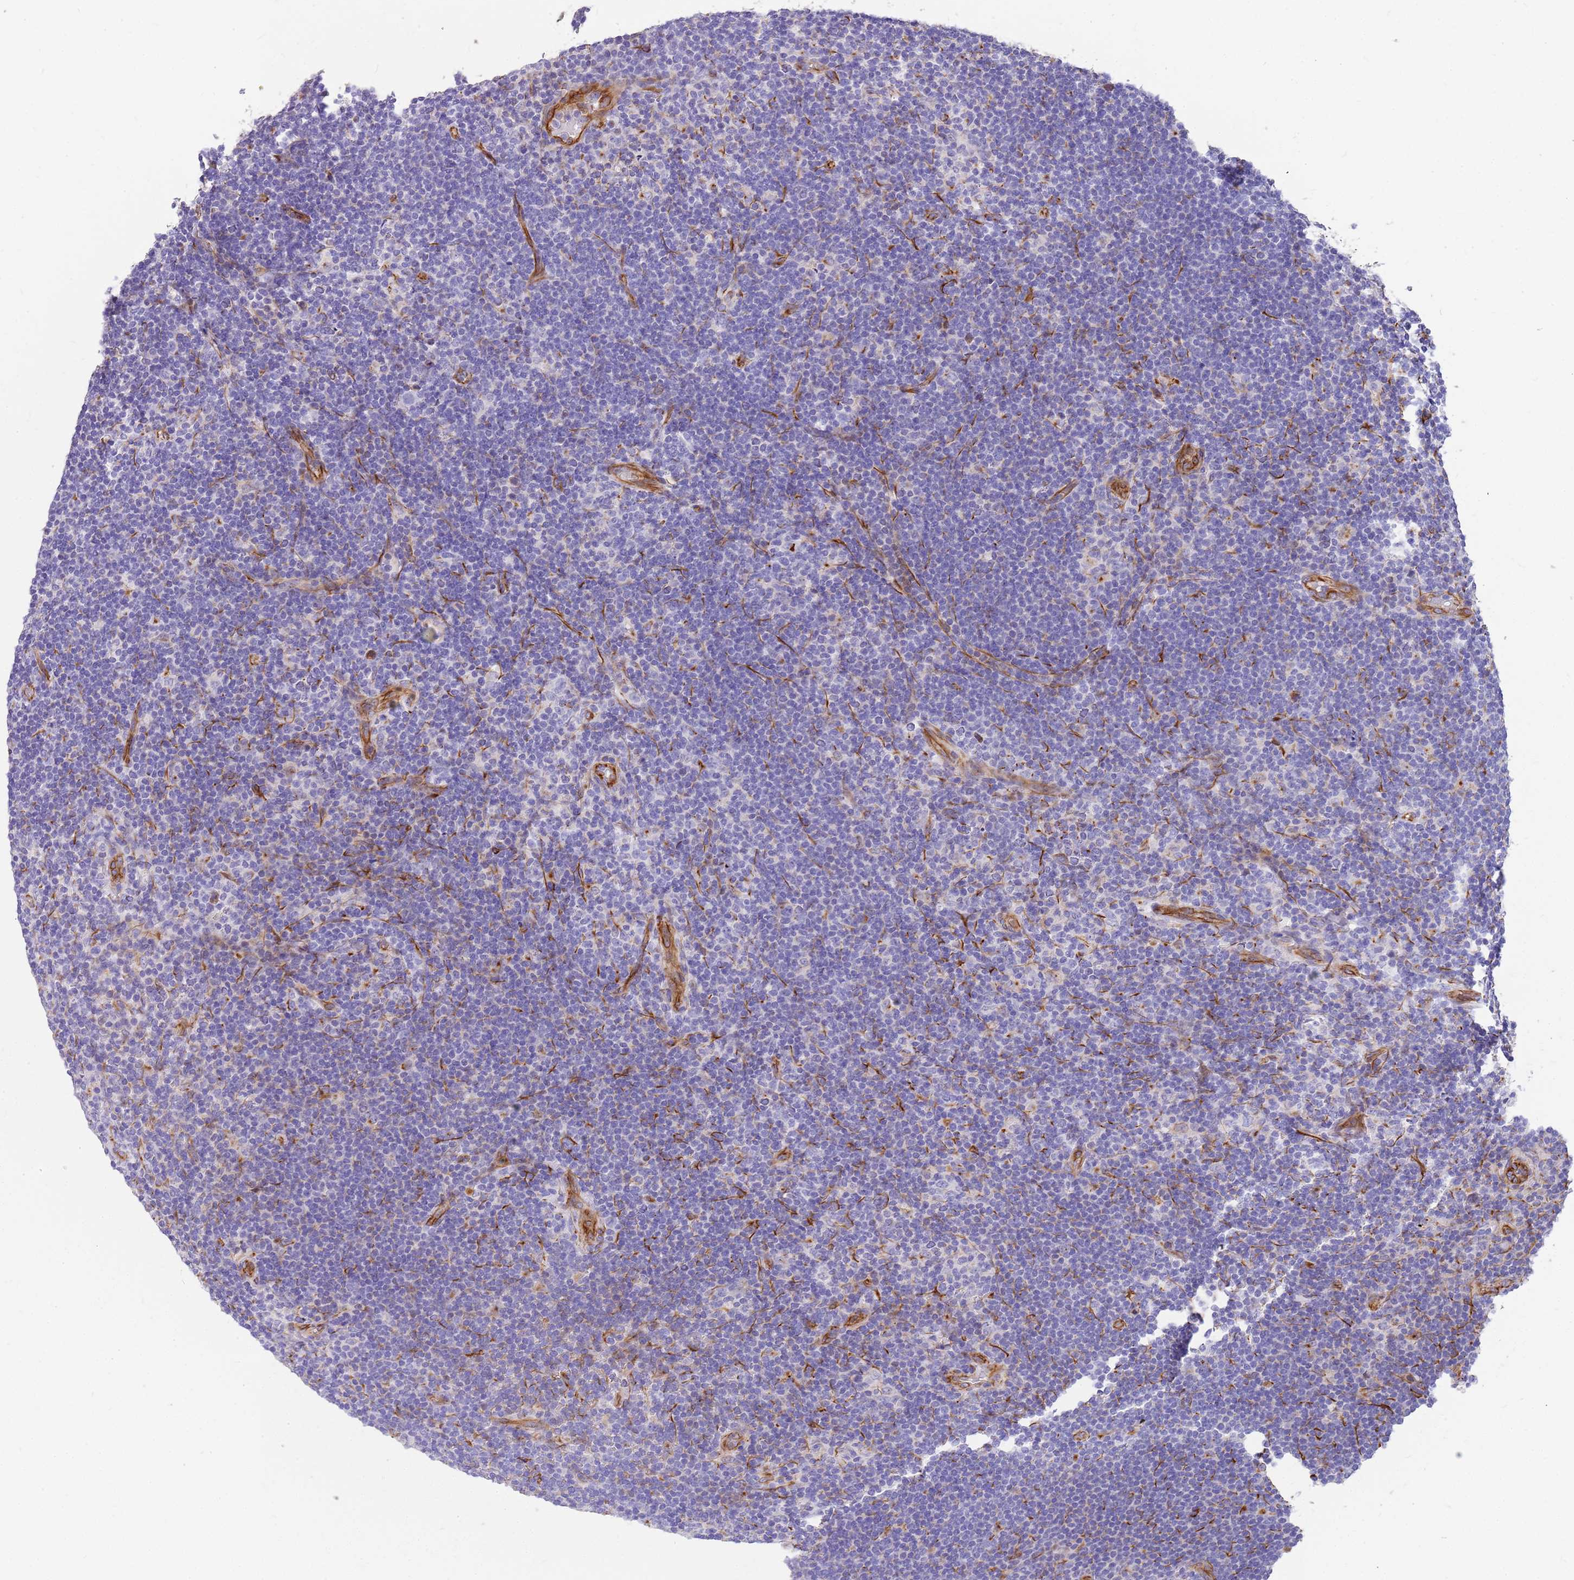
{"staining": {"intensity": "negative", "quantity": "none", "location": "none"}, "tissue": "lymphoma", "cell_type": "Tumor cells", "image_type": "cancer", "snomed": [{"axis": "morphology", "description": "Hodgkin's disease, NOS"}, {"axis": "topography", "description": "Lymph node"}], "caption": "Immunohistochemical staining of Hodgkin's disease shows no significant staining in tumor cells.", "gene": "ZDHHC1", "patient": {"sex": "female", "age": 57}}